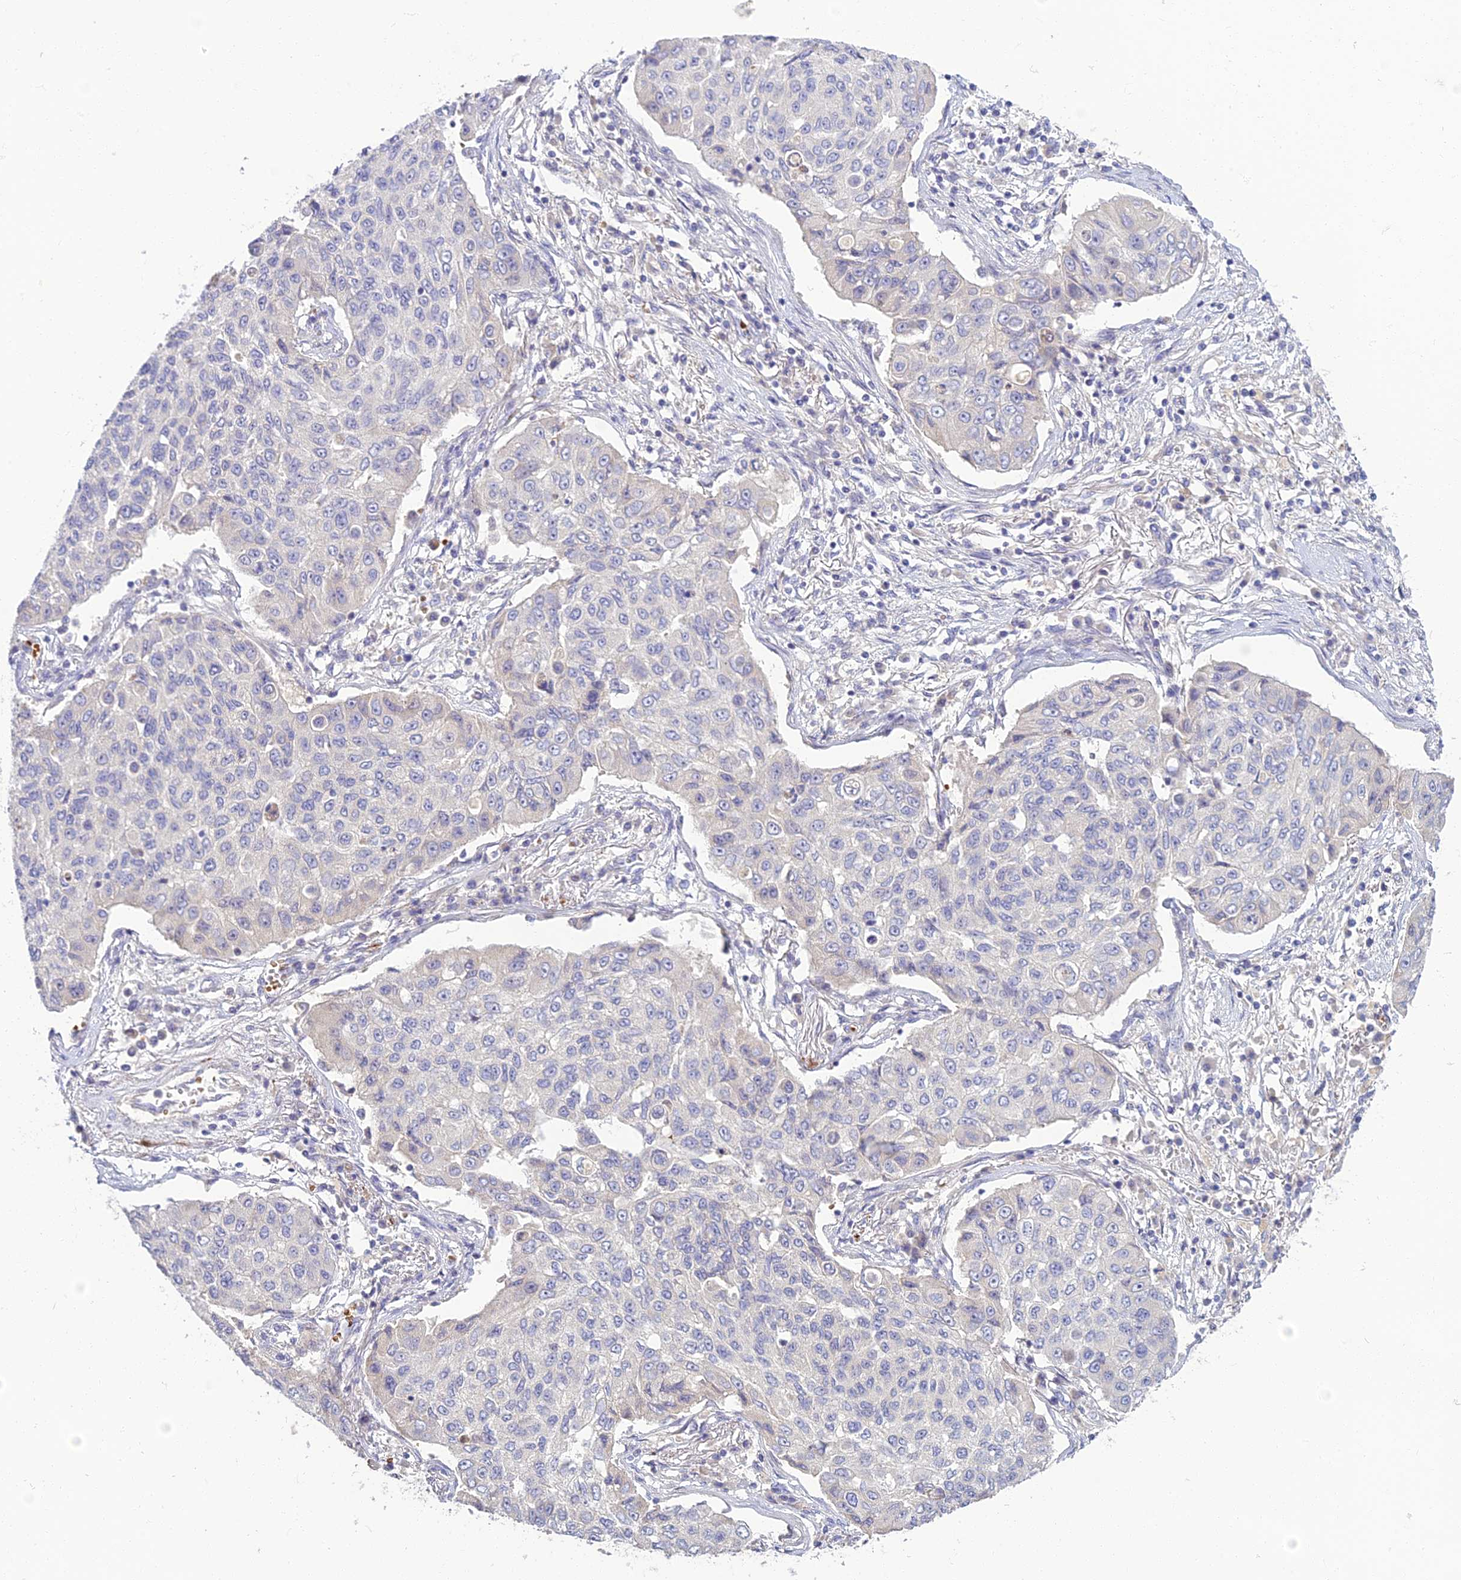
{"staining": {"intensity": "negative", "quantity": "none", "location": "none"}, "tissue": "lung cancer", "cell_type": "Tumor cells", "image_type": "cancer", "snomed": [{"axis": "morphology", "description": "Squamous cell carcinoma, NOS"}, {"axis": "topography", "description": "Lung"}], "caption": "Immunohistochemical staining of lung cancer demonstrates no significant positivity in tumor cells.", "gene": "CLIP4", "patient": {"sex": "male", "age": 74}}